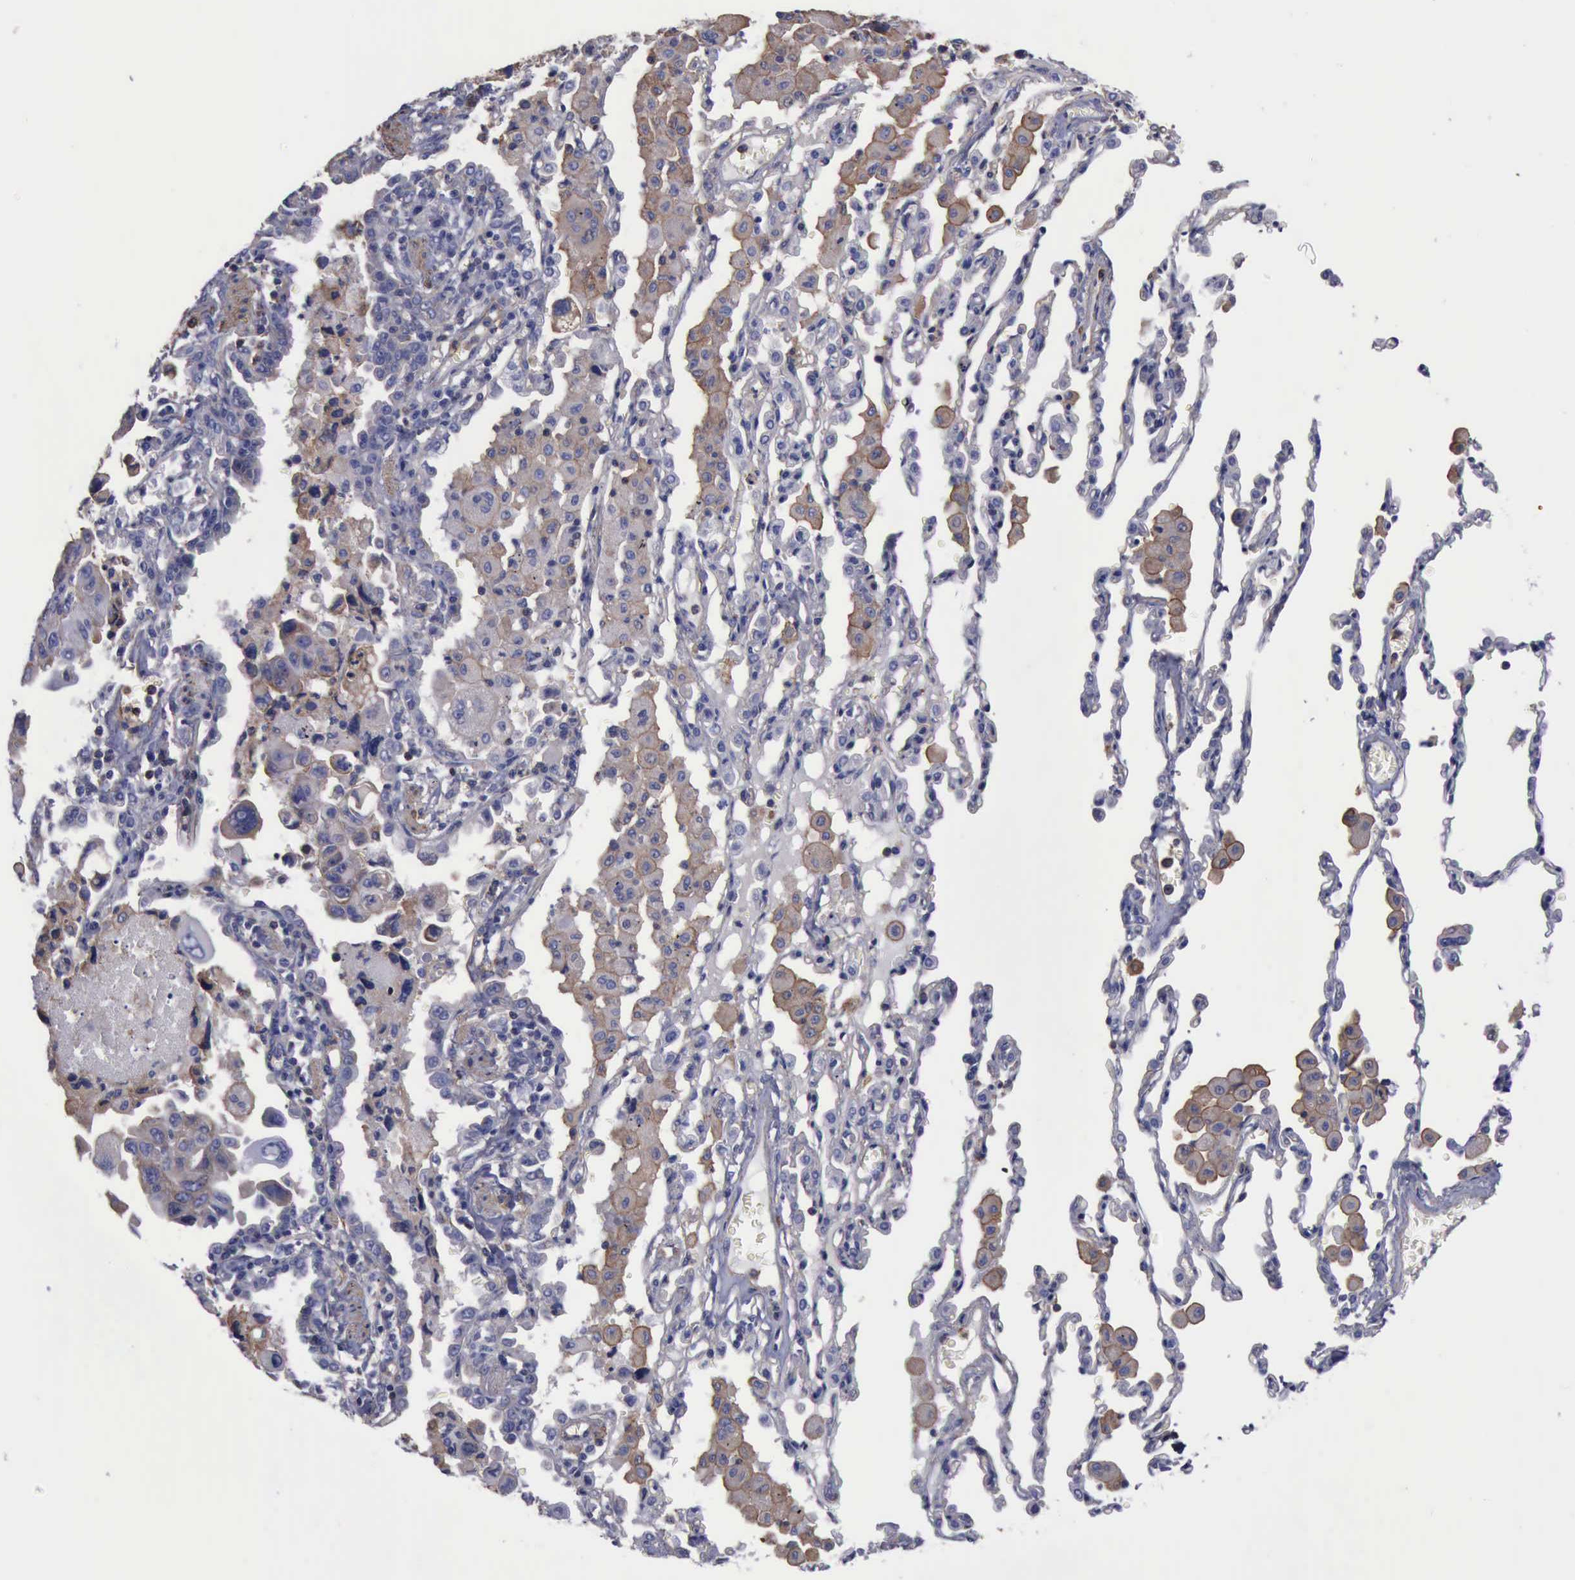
{"staining": {"intensity": "weak", "quantity": "25%-75%", "location": "cytoplasmic/membranous"}, "tissue": "lung cancer", "cell_type": "Tumor cells", "image_type": "cancer", "snomed": [{"axis": "morphology", "description": "Adenocarcinoma, NOS"}, {"axis": "topography", "description": "Lung"}], "caption": "Immunohistochemistry (IHC) of human adenocarcinoma (lung) shows low levels of weak cytoplasmic/membranous staining in about 25%-75% of tumor cells.", "gene": "FLNA", "patient": {"sex": "male", "age": 64}}